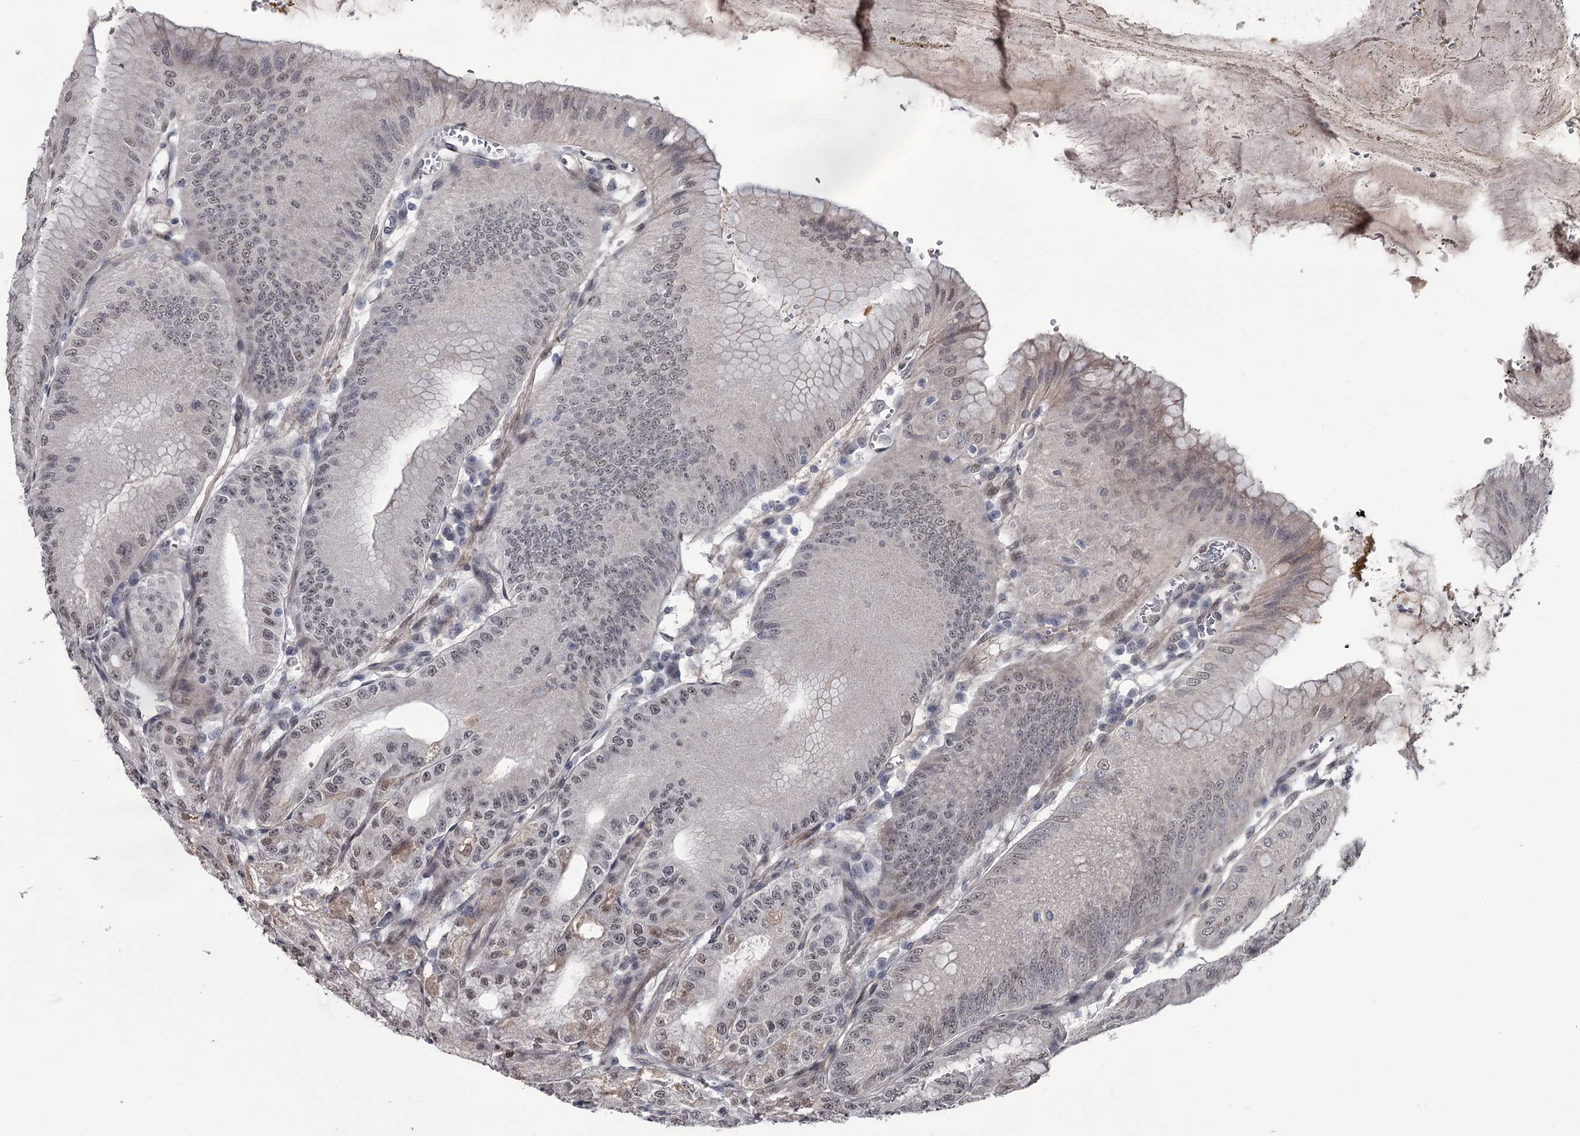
{"staining": {"intensity": "weak", "quantity": "25%-75%", "location": "cytoplasmic/membranous,nuclear"}, "tissue": "stomach", "cell_type": "Glandular cells", "image_type": "normal", "snomed": [{"axis": "morphology", "description": "Normal tissue, NOS"}, {"axis": "topography", "description": "Stomach, lower"}], "caption": "Immunohistochemical staining of unremarkable stomach shows 25%-75% levels of weak cytoplasmic/membranous,nuclear protein staining in approximately 25%-75% of glandular cells.", "gene": "PRPF40B", "patient": {"sex": "male", "age": 71}}